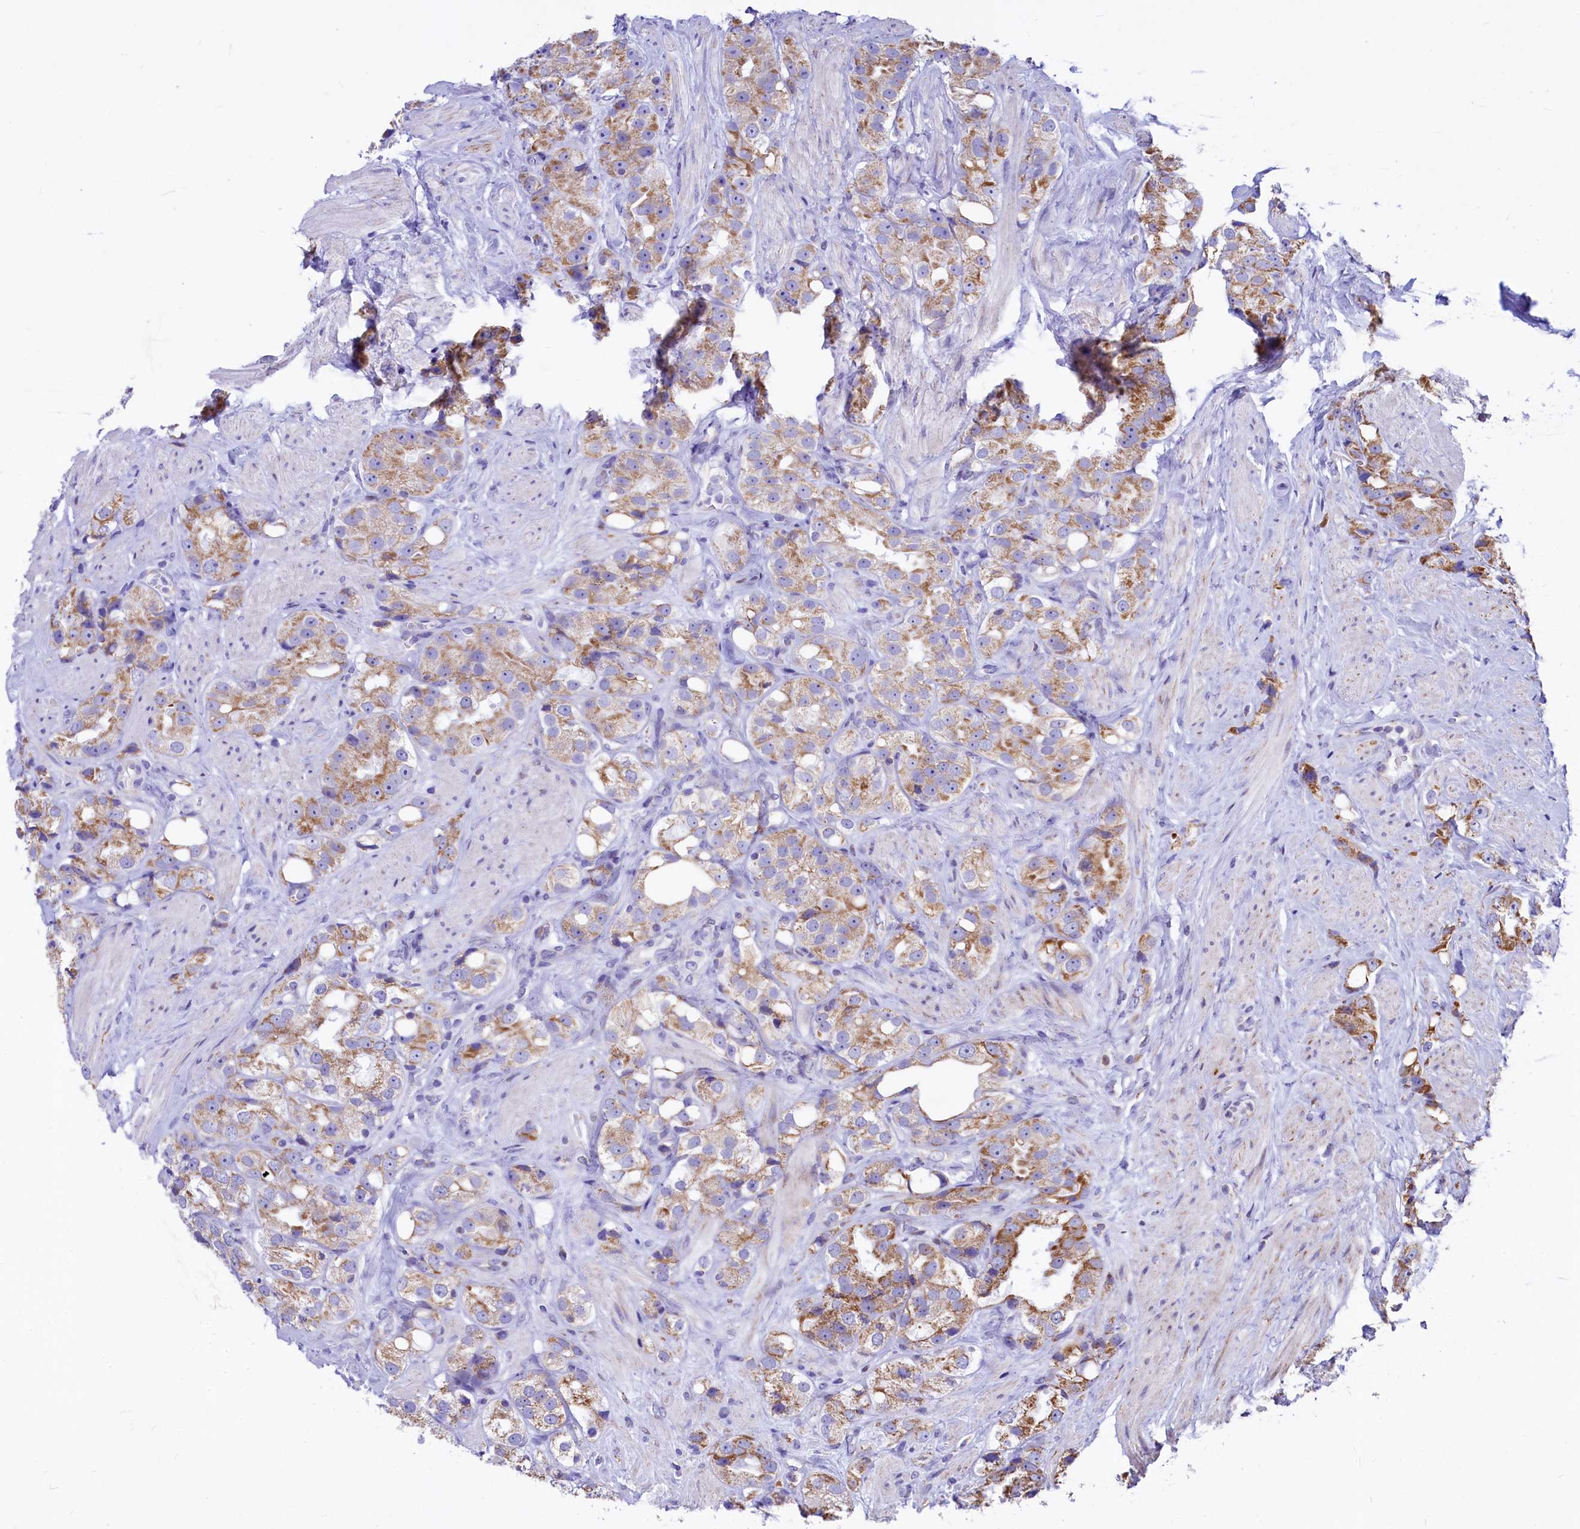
{"staining": {"intensity": "moderate", "quantity": "25%-75%", "location": "cytoplasmic/membranous"}, "tissue": "prostate cancer", "cell_type": "Tumor cells", "image_type": "cancer", "snomed": [{"axis": "morphology", "description": "Adenocarcinoma, NOS"}, {"axis": "topography", "description": "Prostate"}], "caption": "High-magnification brightfield microscopy of prostate adenocarcinoma stained with DAB (3,3'-diaminobenzidine) (brown) and counterstained with hematoxylin (blue). tumor cells exhibit moderate cytoplasmic/membranous expression is identified in about25%-75% of cells.", "gene": "VWCE", "patient": {"sex": "male", "age": 79}}